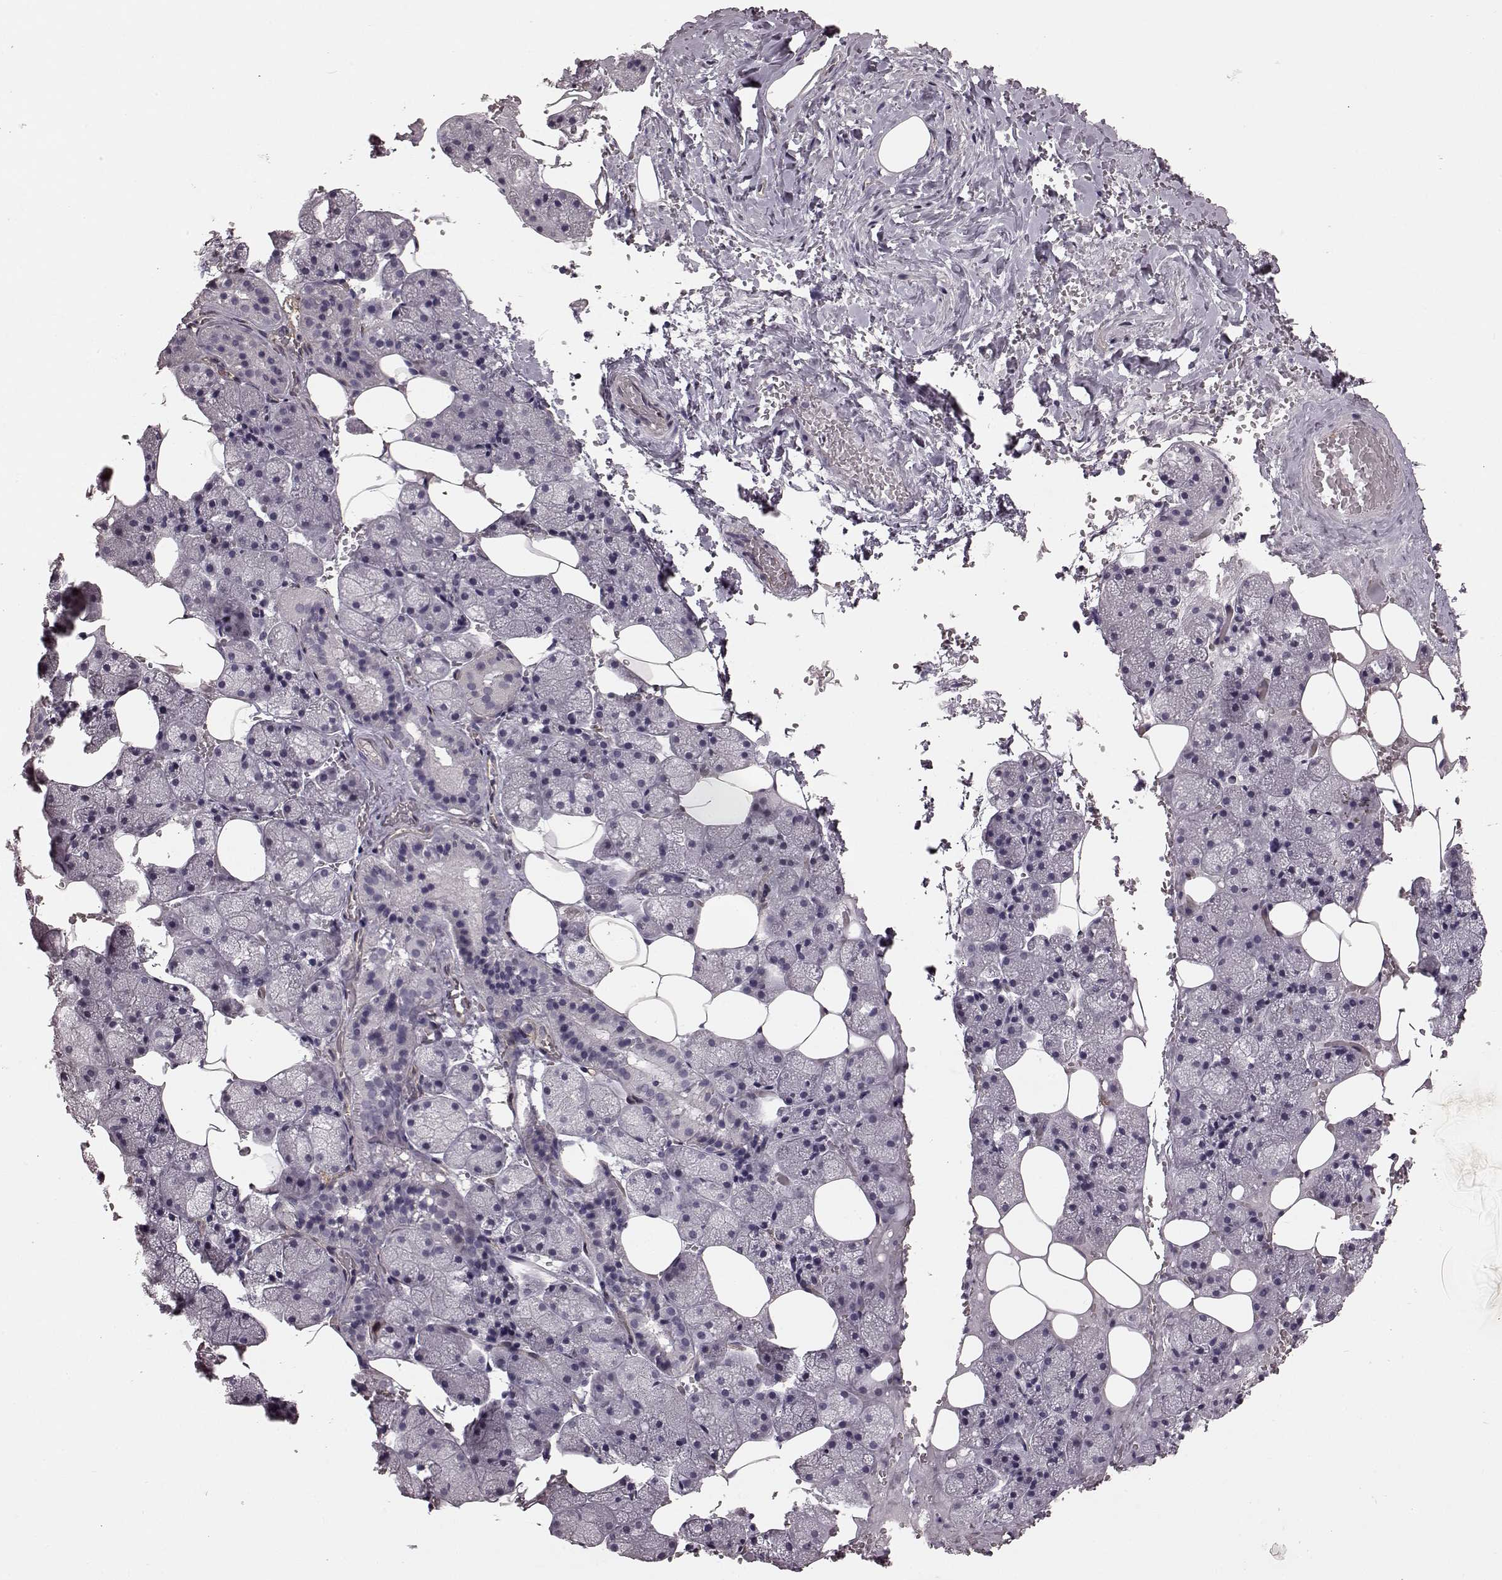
{"staining": {"intensity": "negative", "quantity": "none", "location": "none"}, "tissue": "salivary gland", "cell_type": "Glandular cells", "image_type": "normal", "snomed": [{"axis": "morphology", "description": "Normal tissue, NOS"}, {"axis": "topography", "description": "Salivary gland"}], "caption": "This is a photomicrograph of immunohistochemistry staining of benign salivary gland, which shows no expression in glandular cells.", "gene": "EIF4E1B", "patient": {"sex": "male", "age": 38}}